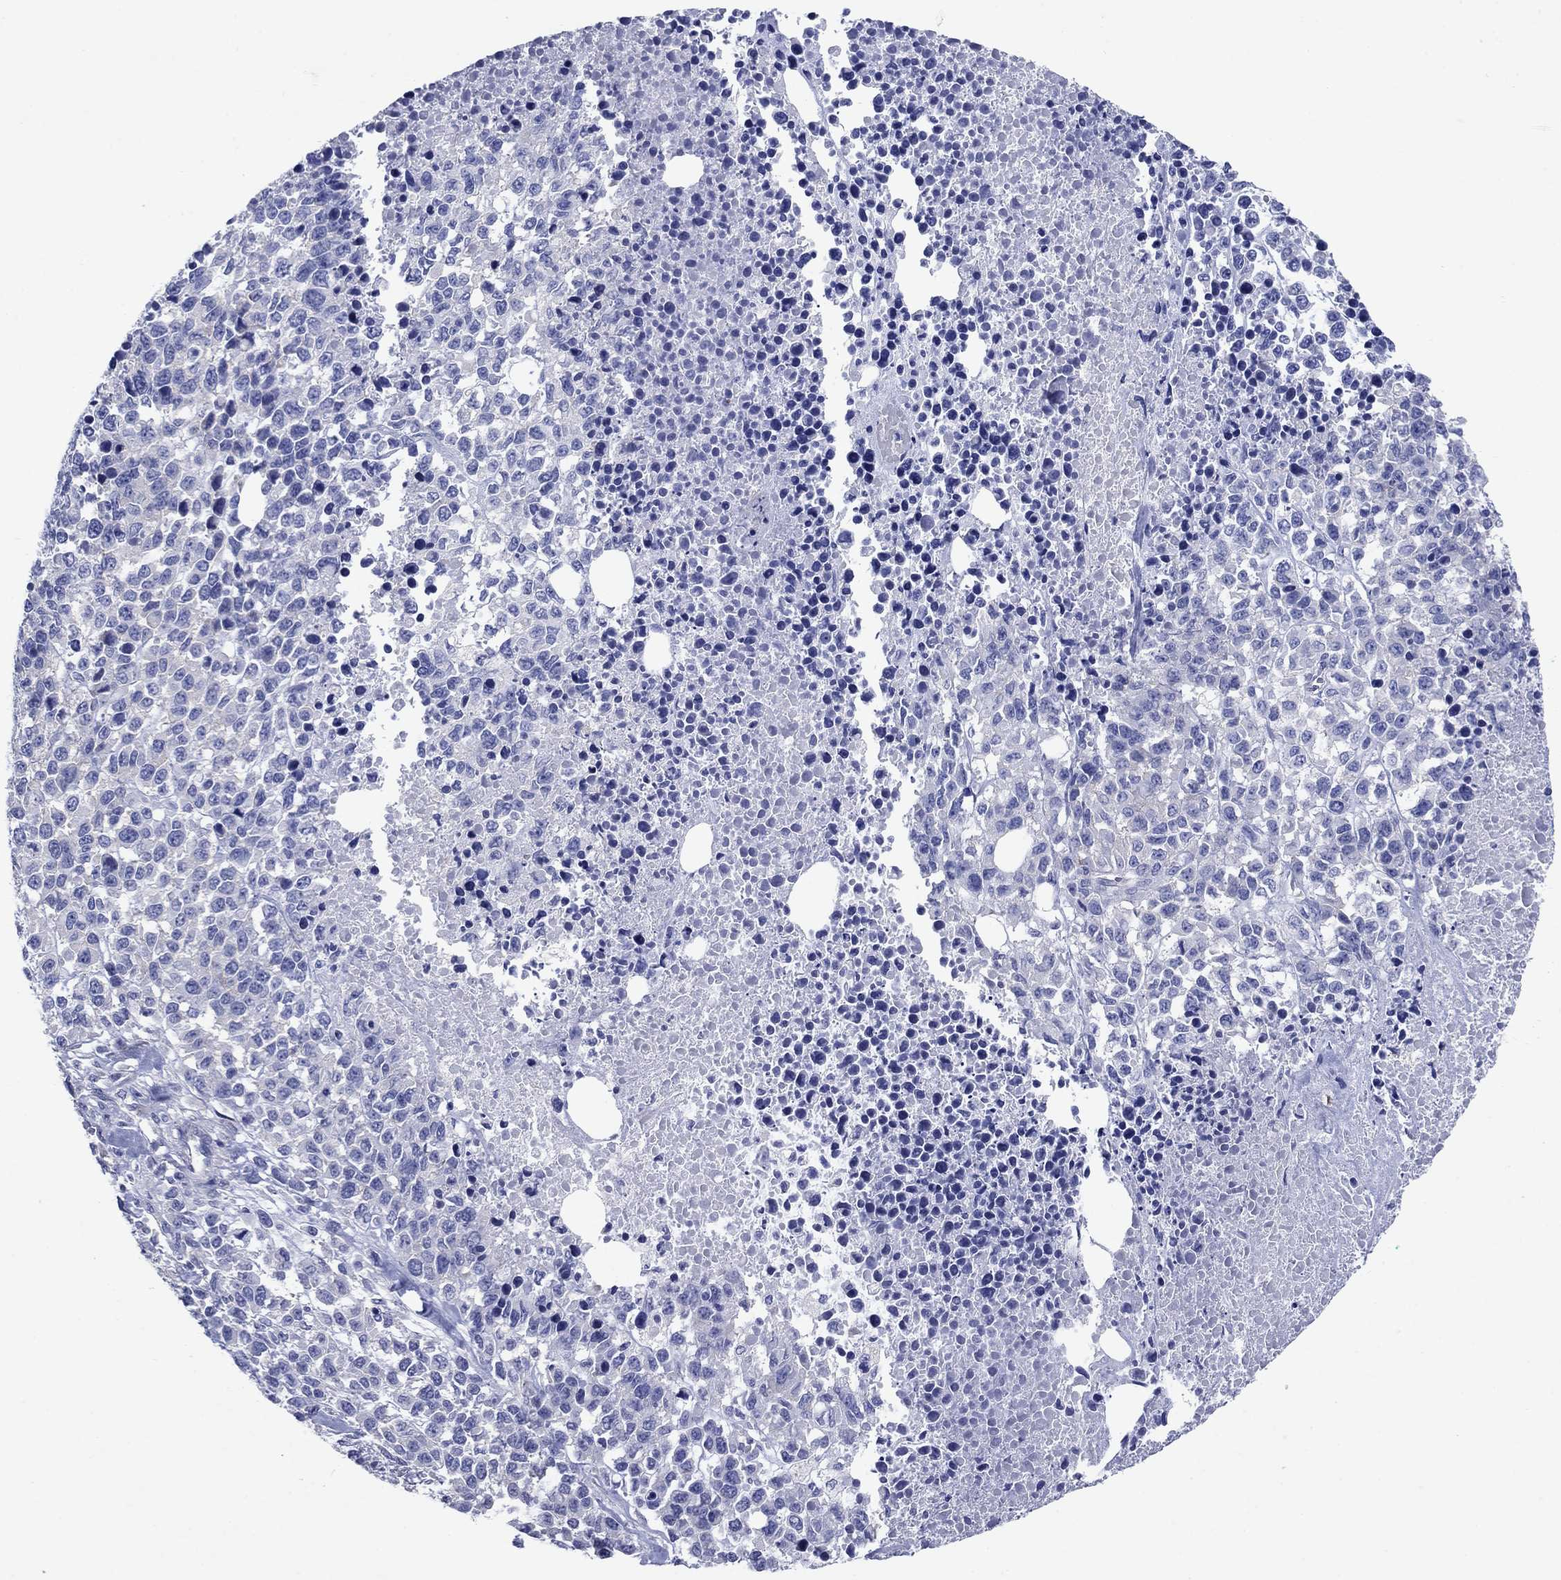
{"staining": {"intensity": "negative", "quantity": "none", "location": "none"}, "tissue": "melanoma", "cell_type": "Tumor cells", "image_type": "cancer", "snomed": [{"axis": "morphology", "description": "Malignant melanoma, Metastatic site"}, {"axis": "topography", "description": "Skin"}], "caption": "Tumor cells show no significant staining in malignant melanoma (metastatic site). Brightfield microscopy of immunohistochemistry stained with DAB (3,3'-diaminobenzidine) (brown) and hematoxylin (blue), captured at high magnification.", "gene": "SULT2B1", "patient": {"sex": "male", "age": 84}}